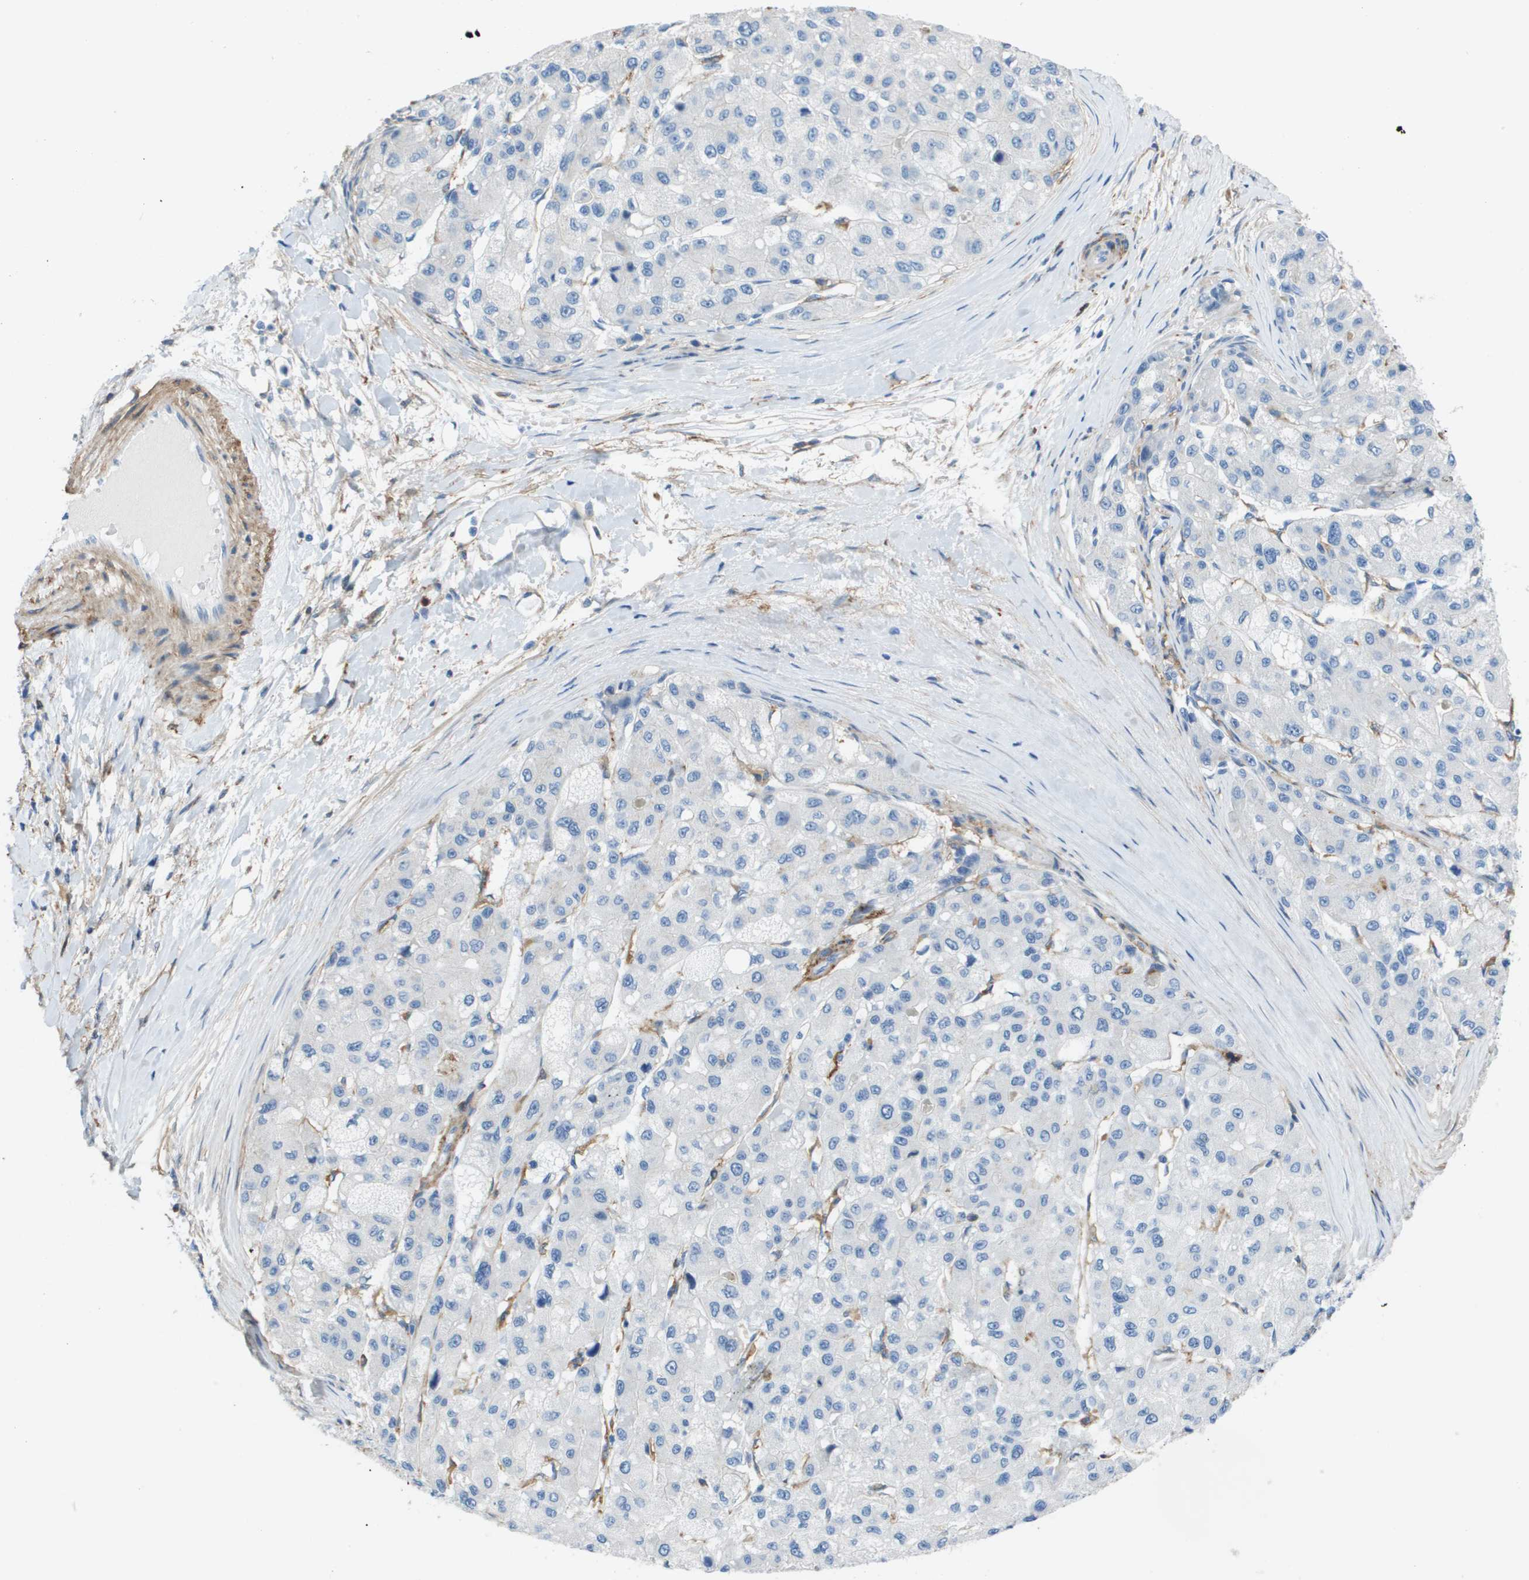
{"staining": {"intensity": "negative", "quantity": "none", "location": "none"}, "tissue": "liver cancer", "cell_type": "Tumor cells", "image_type": "cancer", "snomed": [{"axis": "morphology", "description": "Carcinoma, Hepatocellular, NOS"}, {"axis": "topography", "description": "Liver"}], "caption": "DAB immunohistochemical staining of liver cancer displays no significant expression in tumor cells. (DAB IHC visualized using brightfield microscopy, high magnification).", "gene": "ZBTB43", "patient": {"sex": "male", "age": 80}}